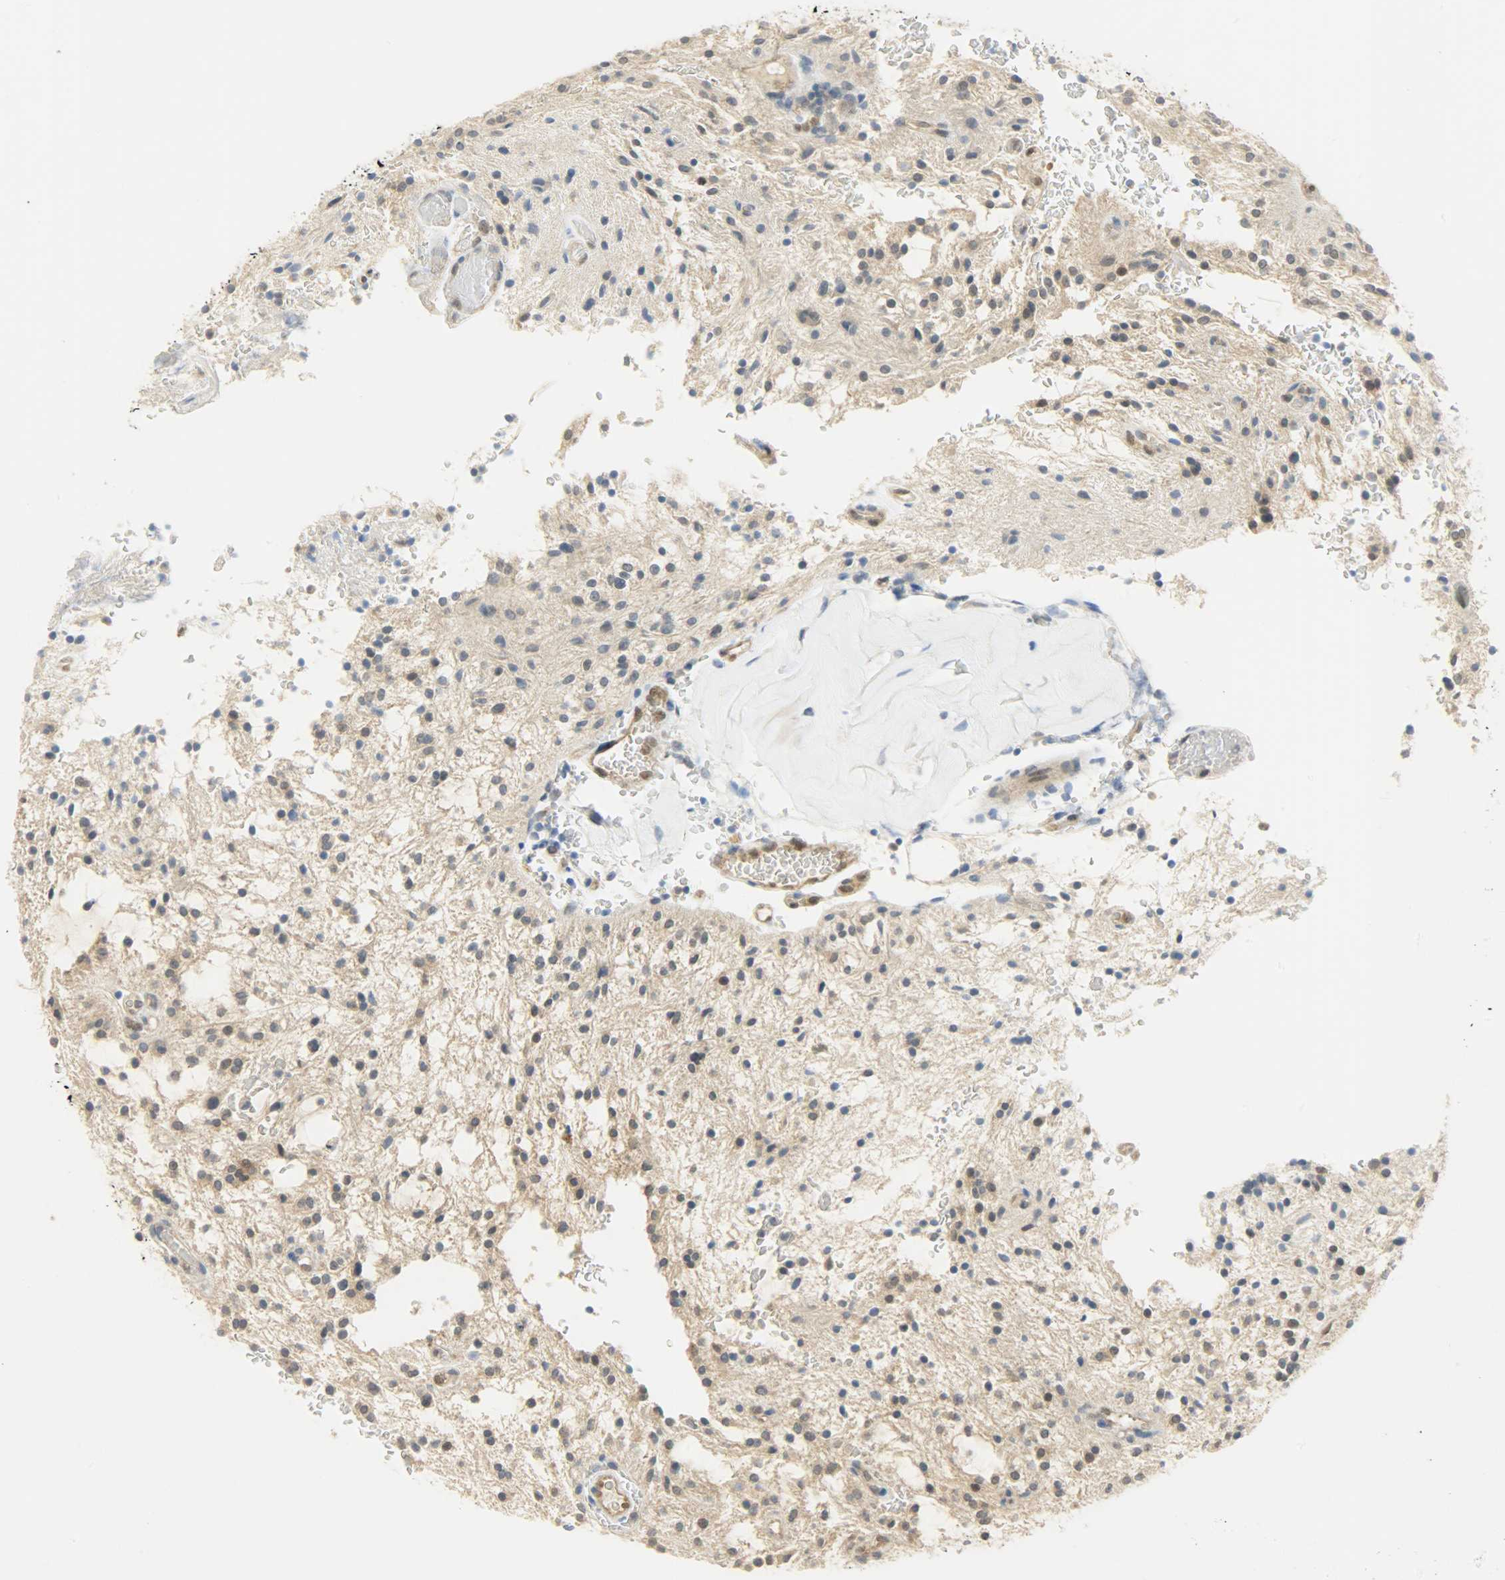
{"staining": {"intensity": "negative", "quantity": "none", "location": "none"}, "tissue": "glioma", "cell_type": "Tumor cells", "image_type": "cancer", "snomed": [{"axis": "morphology", "description": "Glioma, malignant, NOS"}, {"axis": "topography", "description": "Cerebellum"}], "caption": "Immunohistochemistry photomicrograph of malignant glioma stained for a protein (brown), which shows no expression in tumor cells.", "gene": "FKBP1A", "patient": {"sex": "female", "age": 10}}